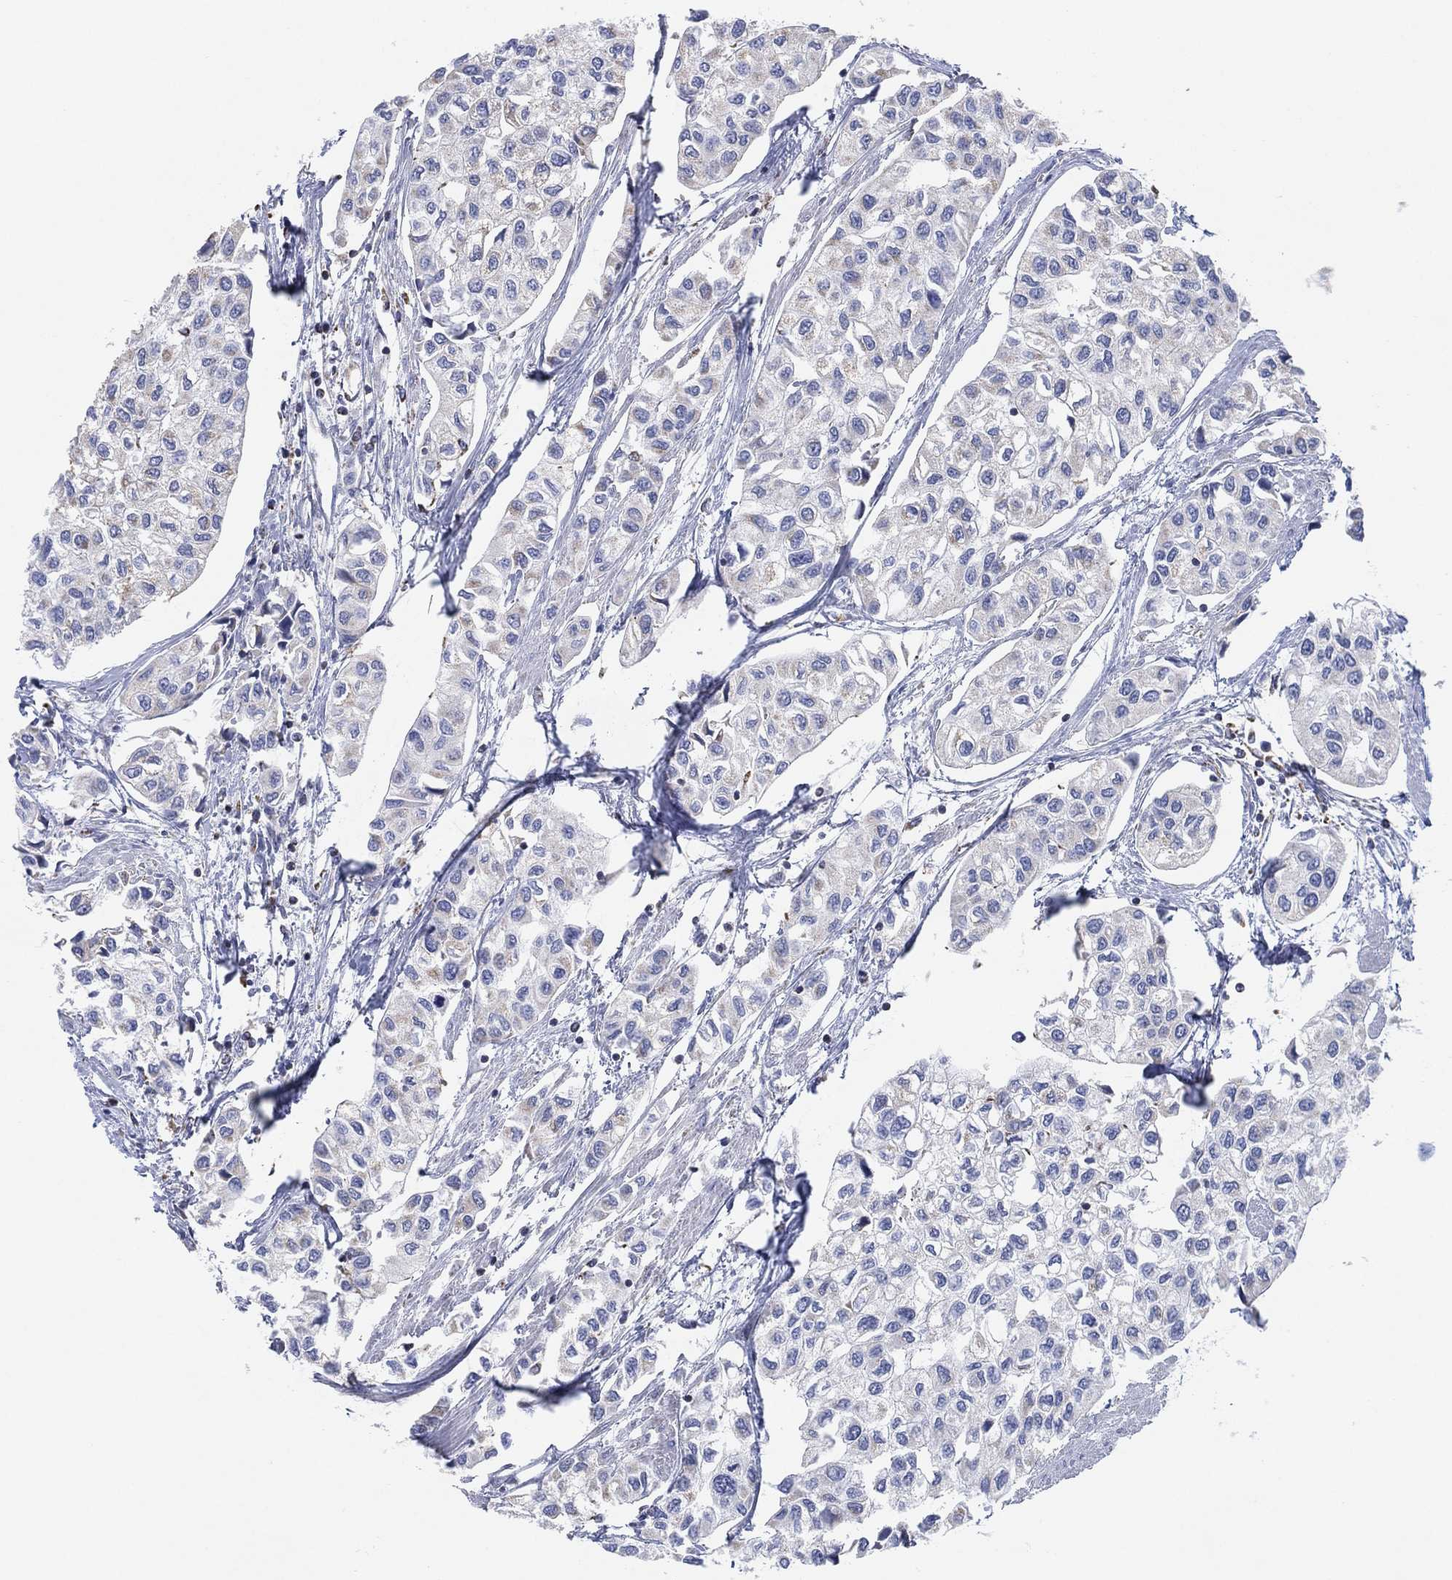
{"staining": {"intensity": "negative", "quantity": "none", "location": "none"}, "tissue": "urothelial cancer", "cell_type": "Tumor cells", "image_type": "cancer", "snomed": [{"axis": "morphology", "description": "Urothelial carcinoma, High grade"}, {"axis": "topography", "description": "Urinary bladder"}], "caption": "DAB immunohistochemical staining of human urothelial carcinoma (high-grade) reveals no significant positivity in tumor cells. (Stains: DAB (3,3'-diaminobenzidine) immunohistochemistry (IHC) with hematoxylin counter stain, Microscopy: brightfield microscopy at high magnification).", "gene": "CFTR", "patient": {"sex": "male", "age": 73}}